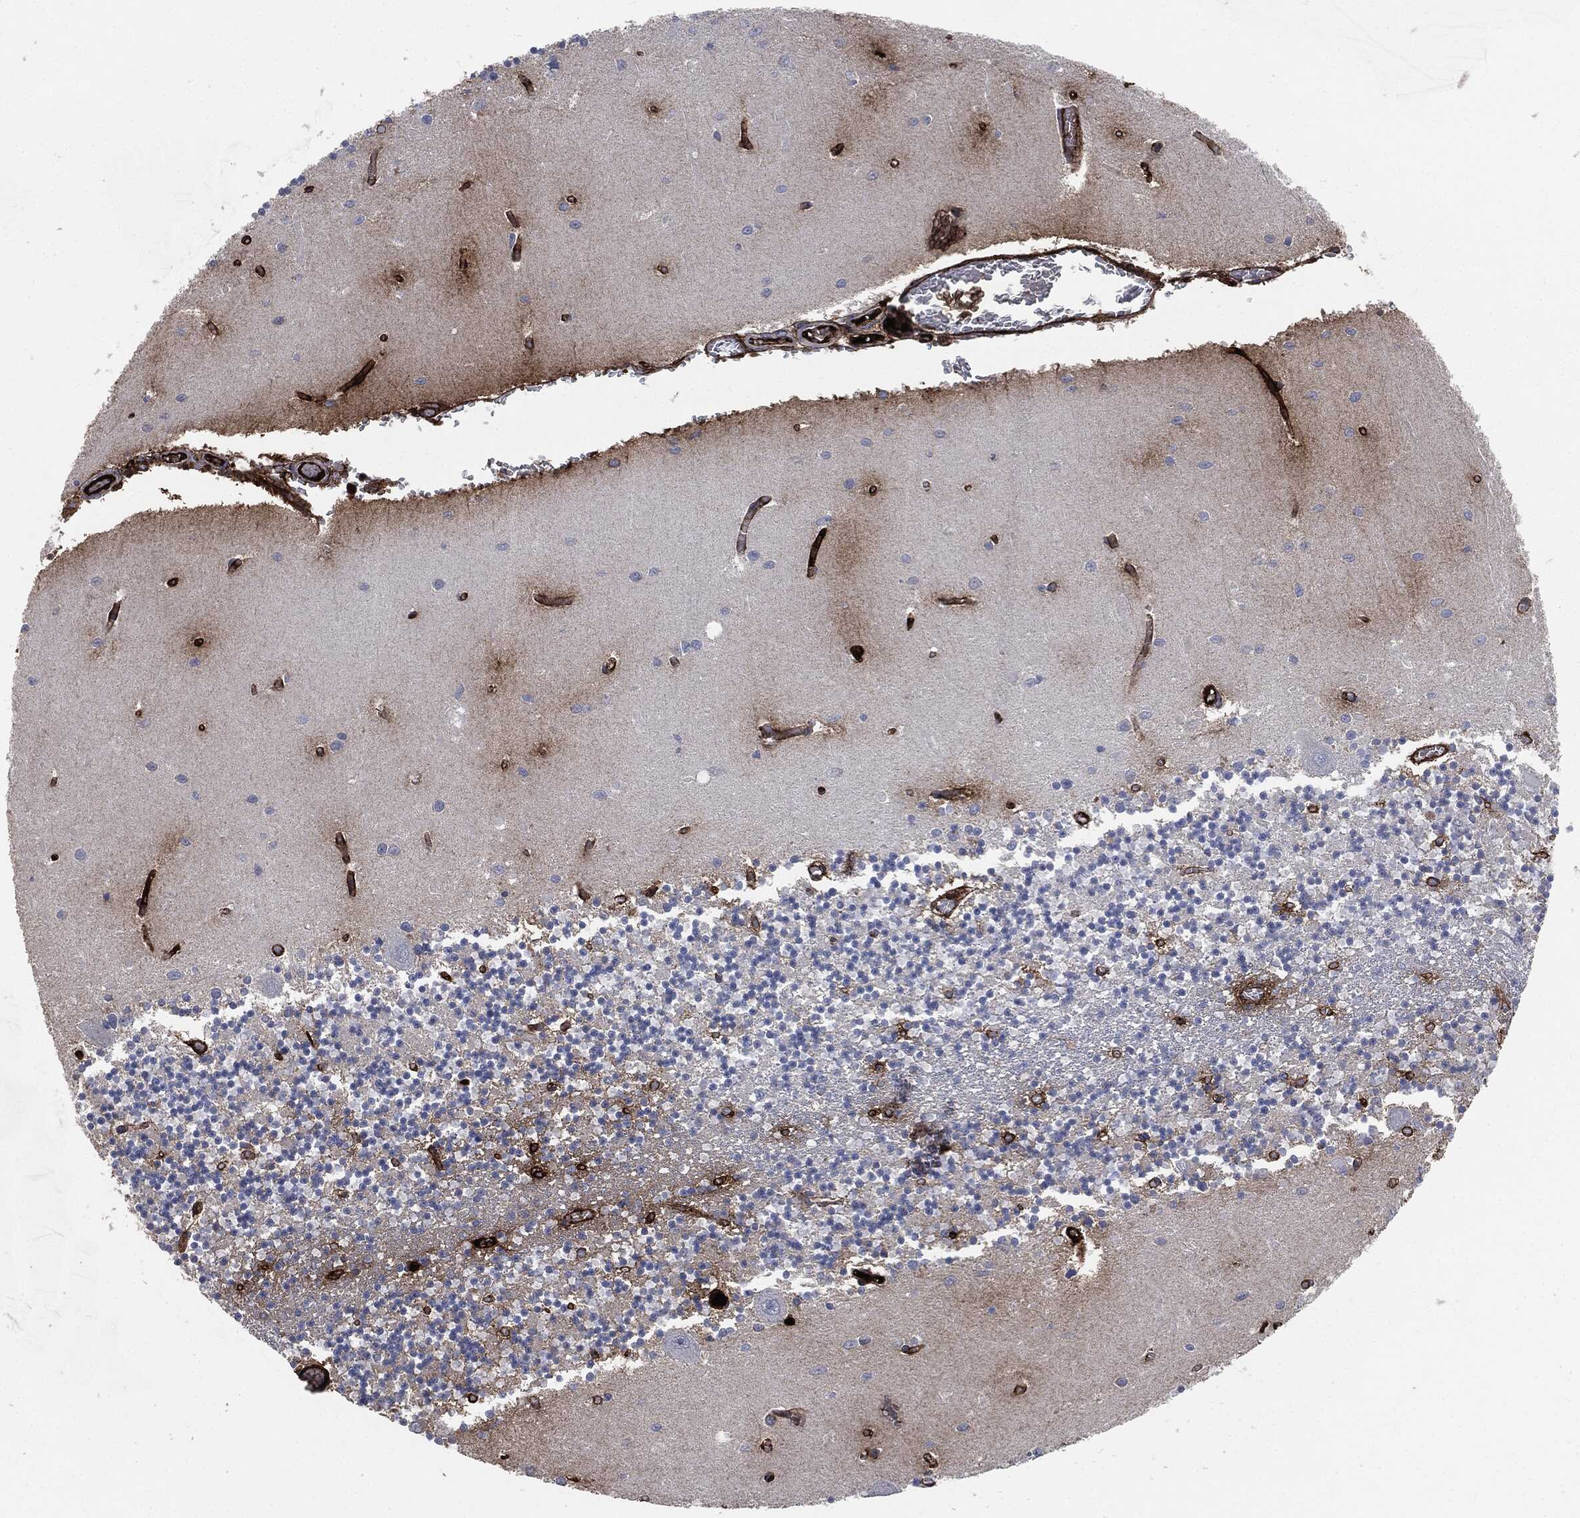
{"staining": {"intensity": "negative", "quantity": "none", "location": "none"}, "tissue": "cerebellum", "cell_type": "Cells in granular layer", "image_type": "normal", "snomed": [{"axis": "morphology", "description": "Normal tissue, NOS"}, {"axis": "topography", "description": "Cerebellum"}], "caption": "DAB immunohistochemical staining of benign human cerebellum reveals no significant positivity in cells in granular layer.", "gene": "APOB", "patient": {"sex": "female", "age": 64}}